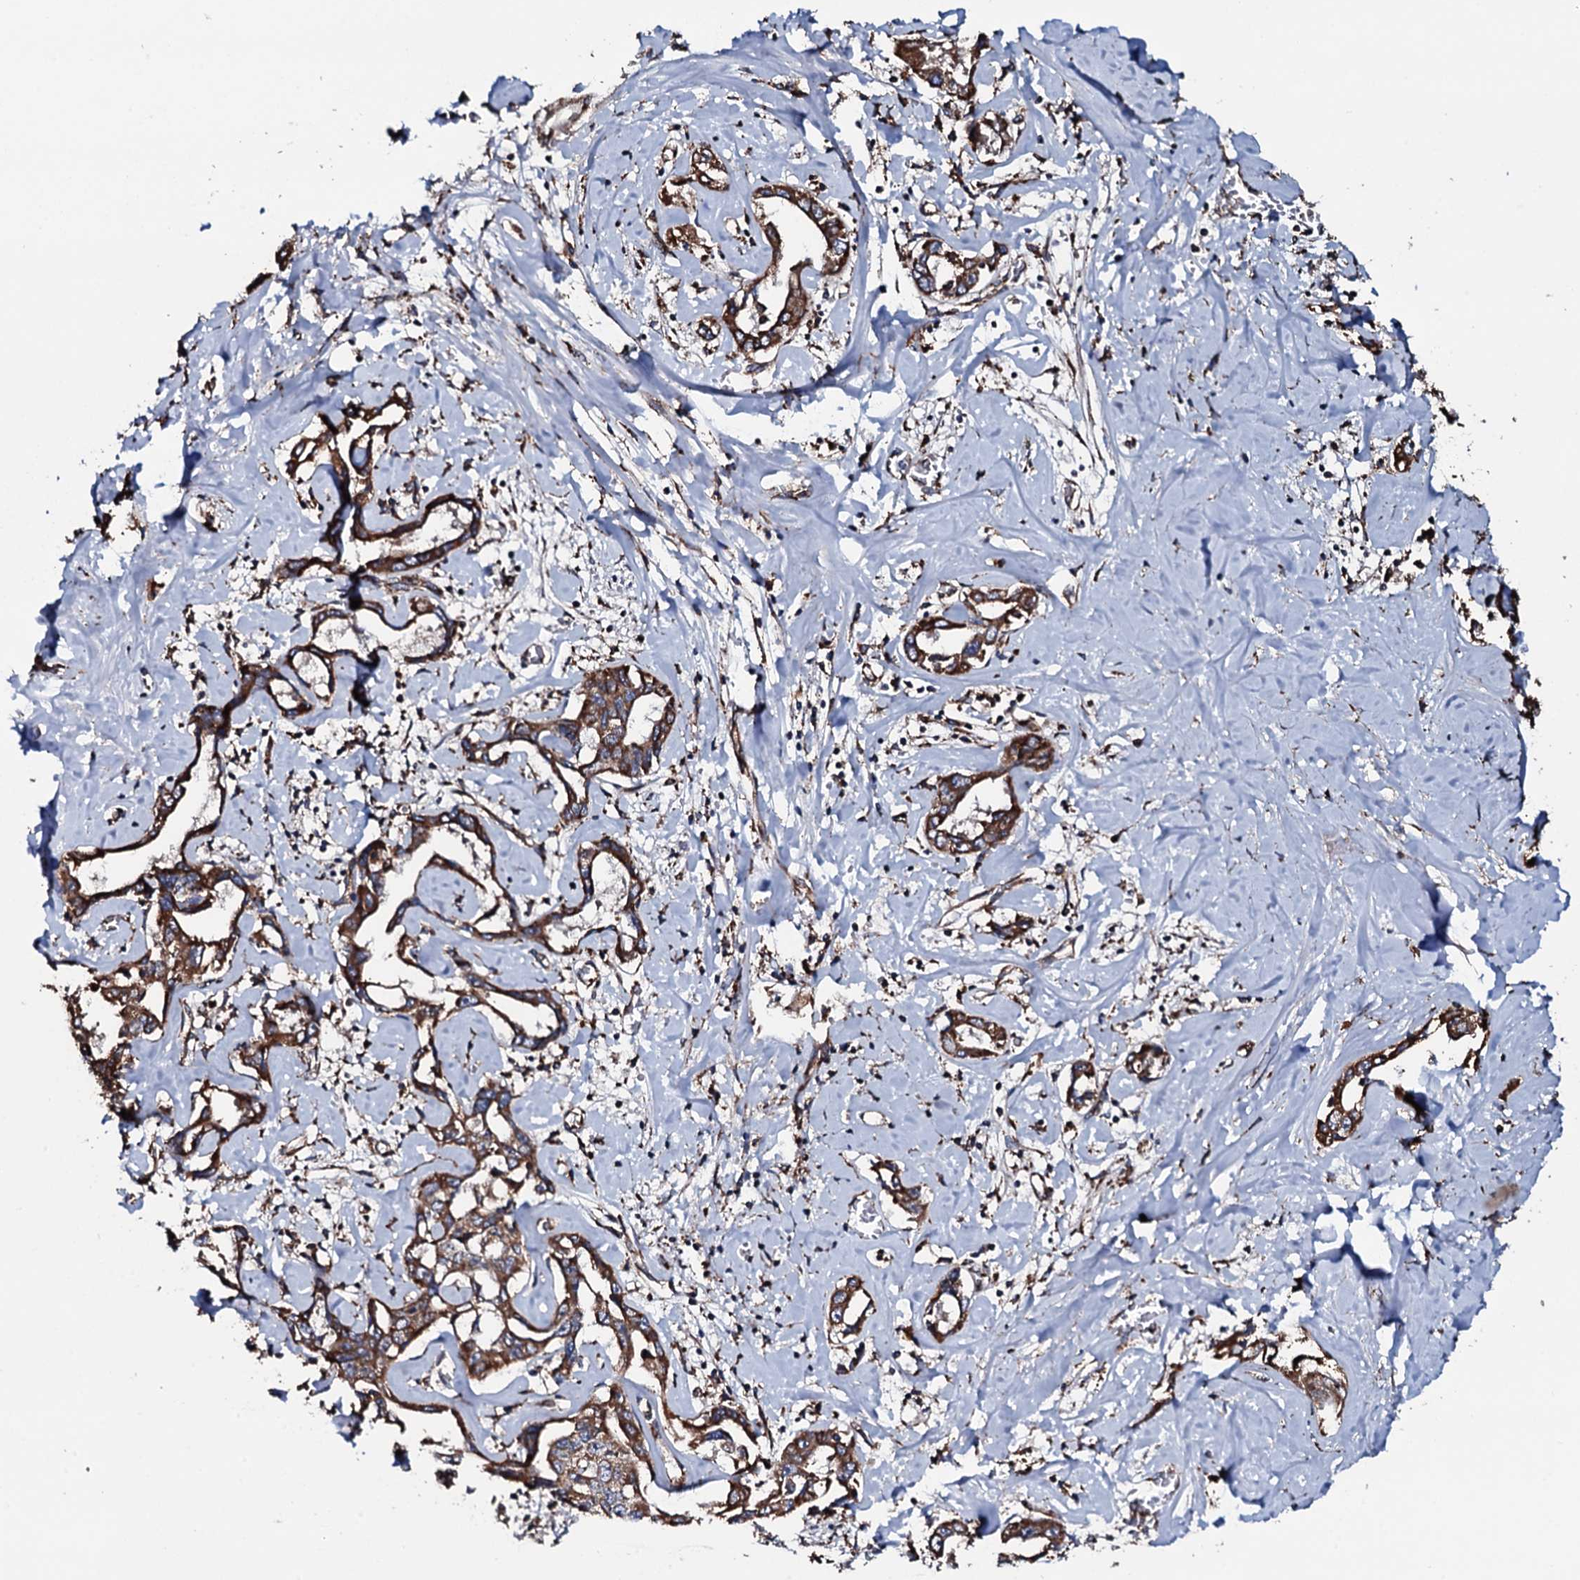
{"staining": {"intensity": "strong", "quantity": ">75%", "location": "cytoplasmic/membranous"}, "tissue": "liver cancer", "cell_type": "Tumor cells", "image_type": "cancer", "snomed": [{"axis": "morphology", "description": "Cholangiocarcinoma"}, {"axis": "topography", "description": "Liver"}], "caption": "The immunohistochemical stain labels strong cytoplasmic/membranous expression in tumor cells of liver cancer (cholangiocarcinoma) tissue. Nuclei are stained in blue.", "gene": "RAB12", "patient": {"sex": "male", "age": 59}}